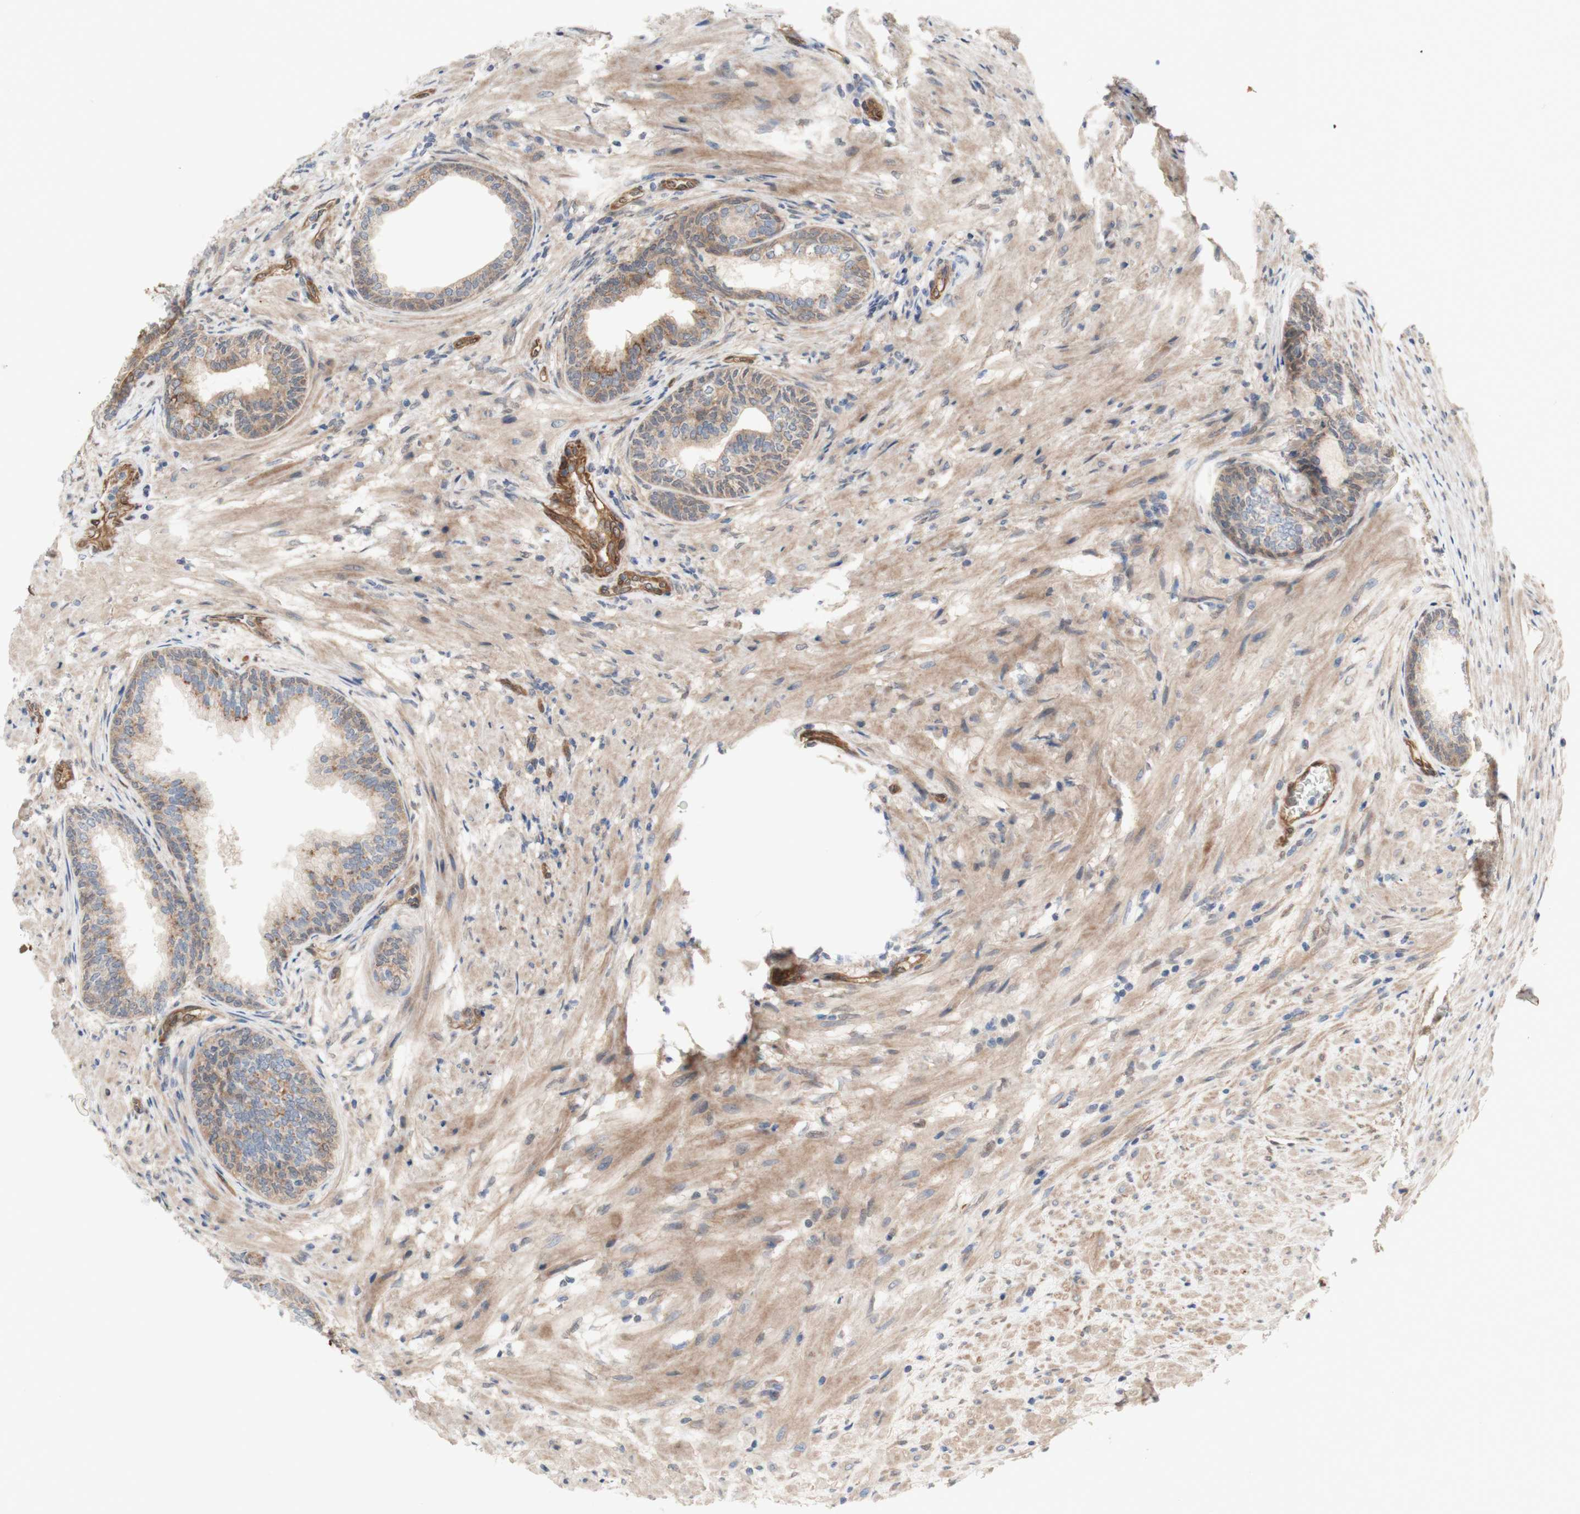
{"staining": {"intensity": "moderate", "quantity": ">75%", "location": "cytoplasmic/membranous"}, "tissue": "prostate", "cell_type": "Glandular cells", "image_type": "normal", "snomed": [{"axis": "morphology", "description": "Normal tissue, NOS"}, {"axis": "topography", "description": "Prostate"}], "caption": "The image reveals a brown stain indicating the presence of a protein in the cytoplasmic/membranous of glandular cells in prostate.", "gene": "CNN3", "patient": {"sex": "male", "age": 76}}